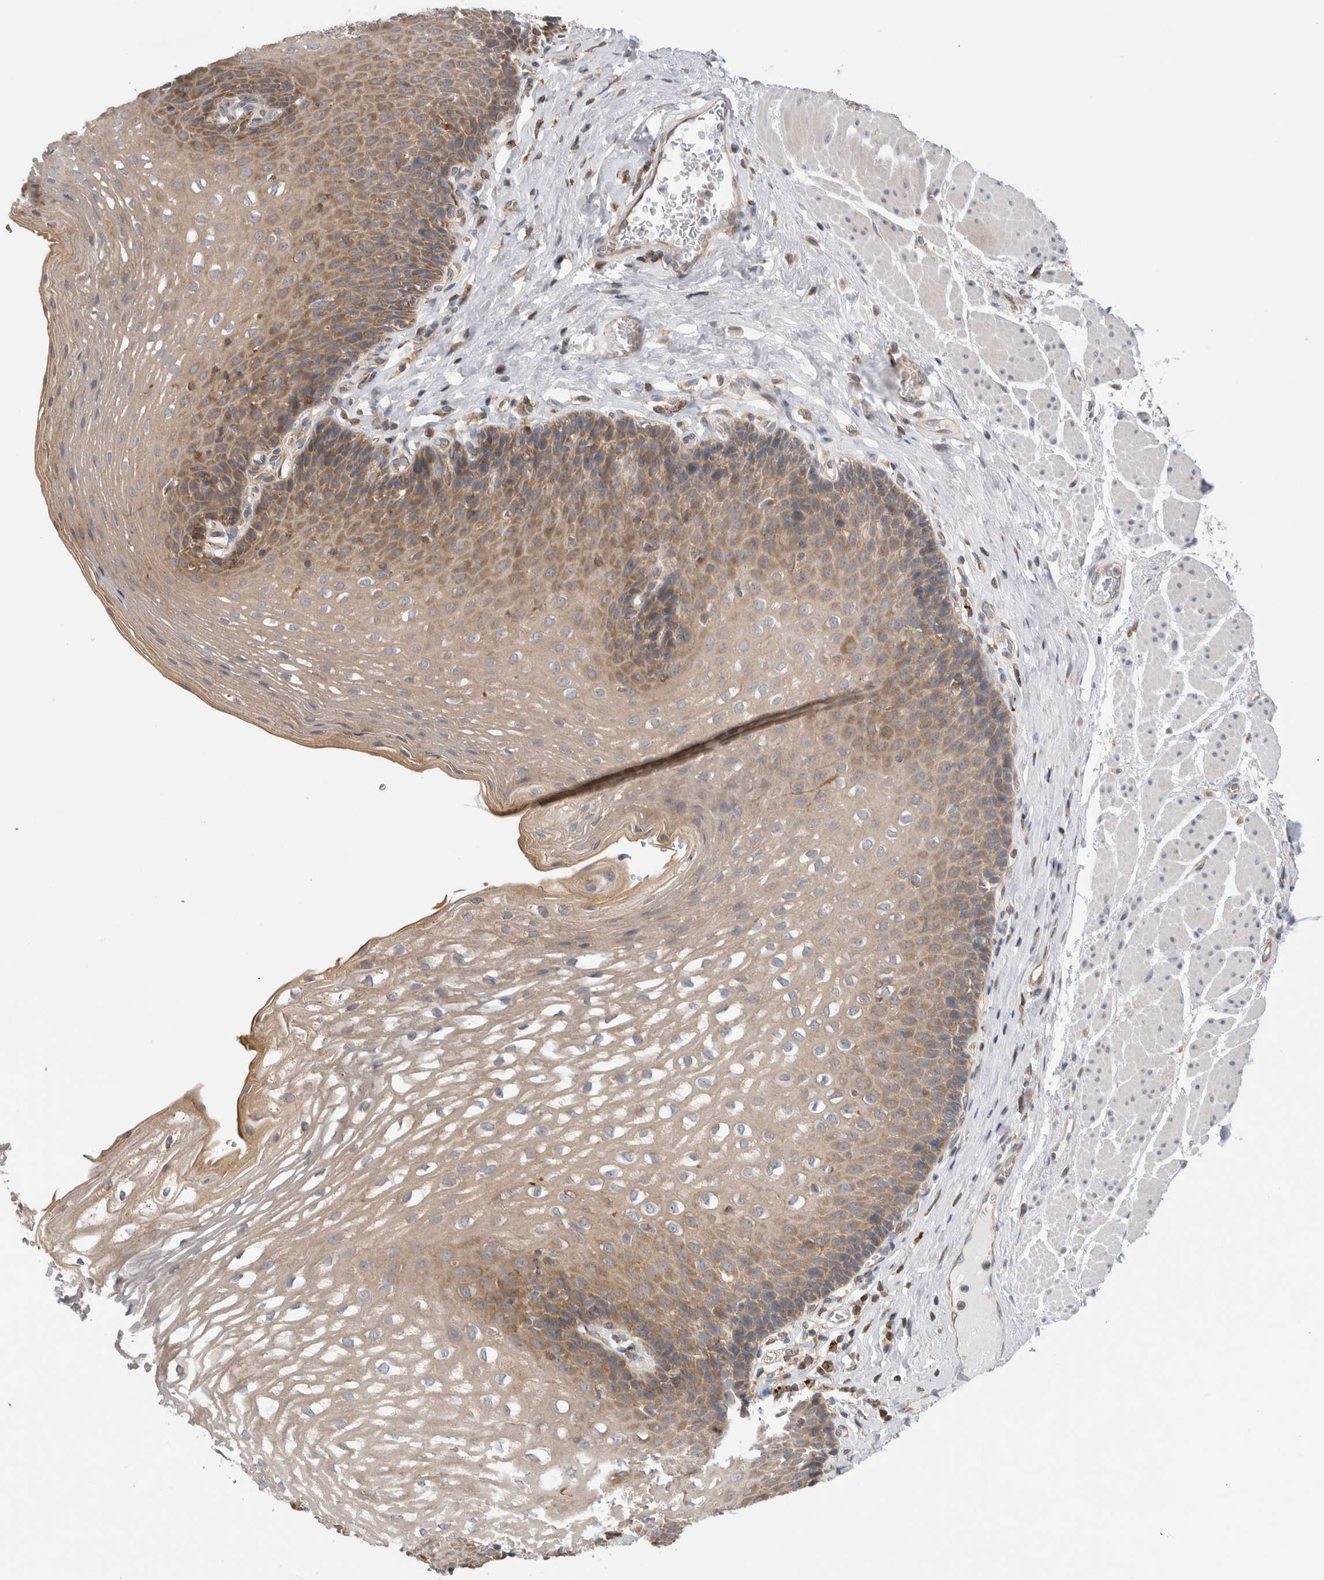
{"staining": {"intensity": "moderate", "quantity": ">75%", "location": "cytoplasmic/membranous"}, "tissue": "esophagus", "cell_type": "Squamous epithelial cells", "image_type": "normal", "snomed": [{"axis": "morphology", "description": "Normal tissue, NOS"}, {"axis": "topography", "description": "Esophagus"}], "caption": "Immunohistochemical staining of normal human esophagus reveals medium levels of moderate cytoplasmic/membranous positivity in about >75% of squamous epithelial cells.", "gene": "GRIK2", "patient": {"sex": "female", "age": 66}}